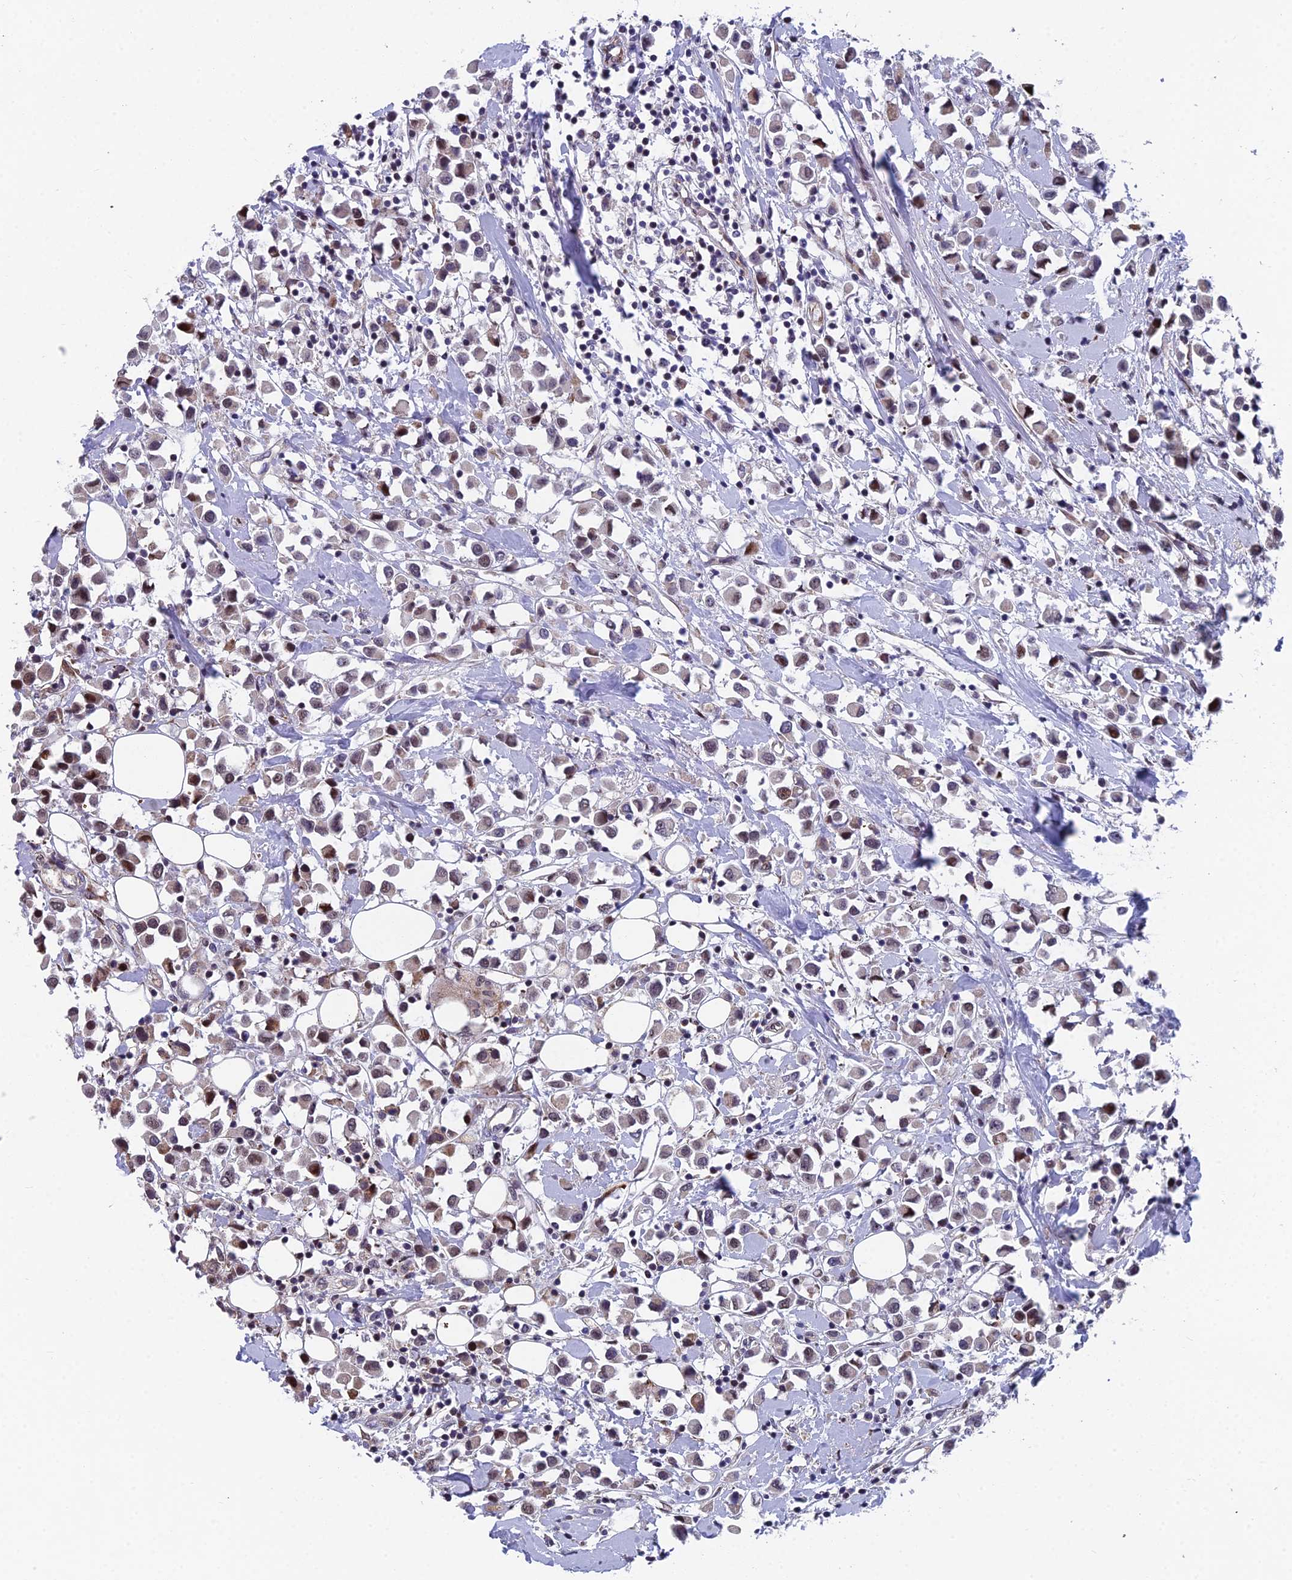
{"staining": {"intensity": "weak", "quantity": "25%-75%", "location": "nuclear"}, "tissue": "breast cancer", "cell_type": "Tumor cells", "image_type": "cancer", "snomed": [{"axis": "morphology", "description": "Duct carcinoma"}, {"axis": "topography", "description": "Breast"}], "caption": "A photomicrograph of breast invasive ductal carcinoma stained for a protein demonstrates weak nuclear brown staining in tumor cells. The staining was performed using DAB (3,3'-diaminobenzidine), with brown indicating positive protein expression. Nuclei are stained blue with hematoxylin.", "gene": "XKR9", "patient": {"sex": "female", "age": 61}}